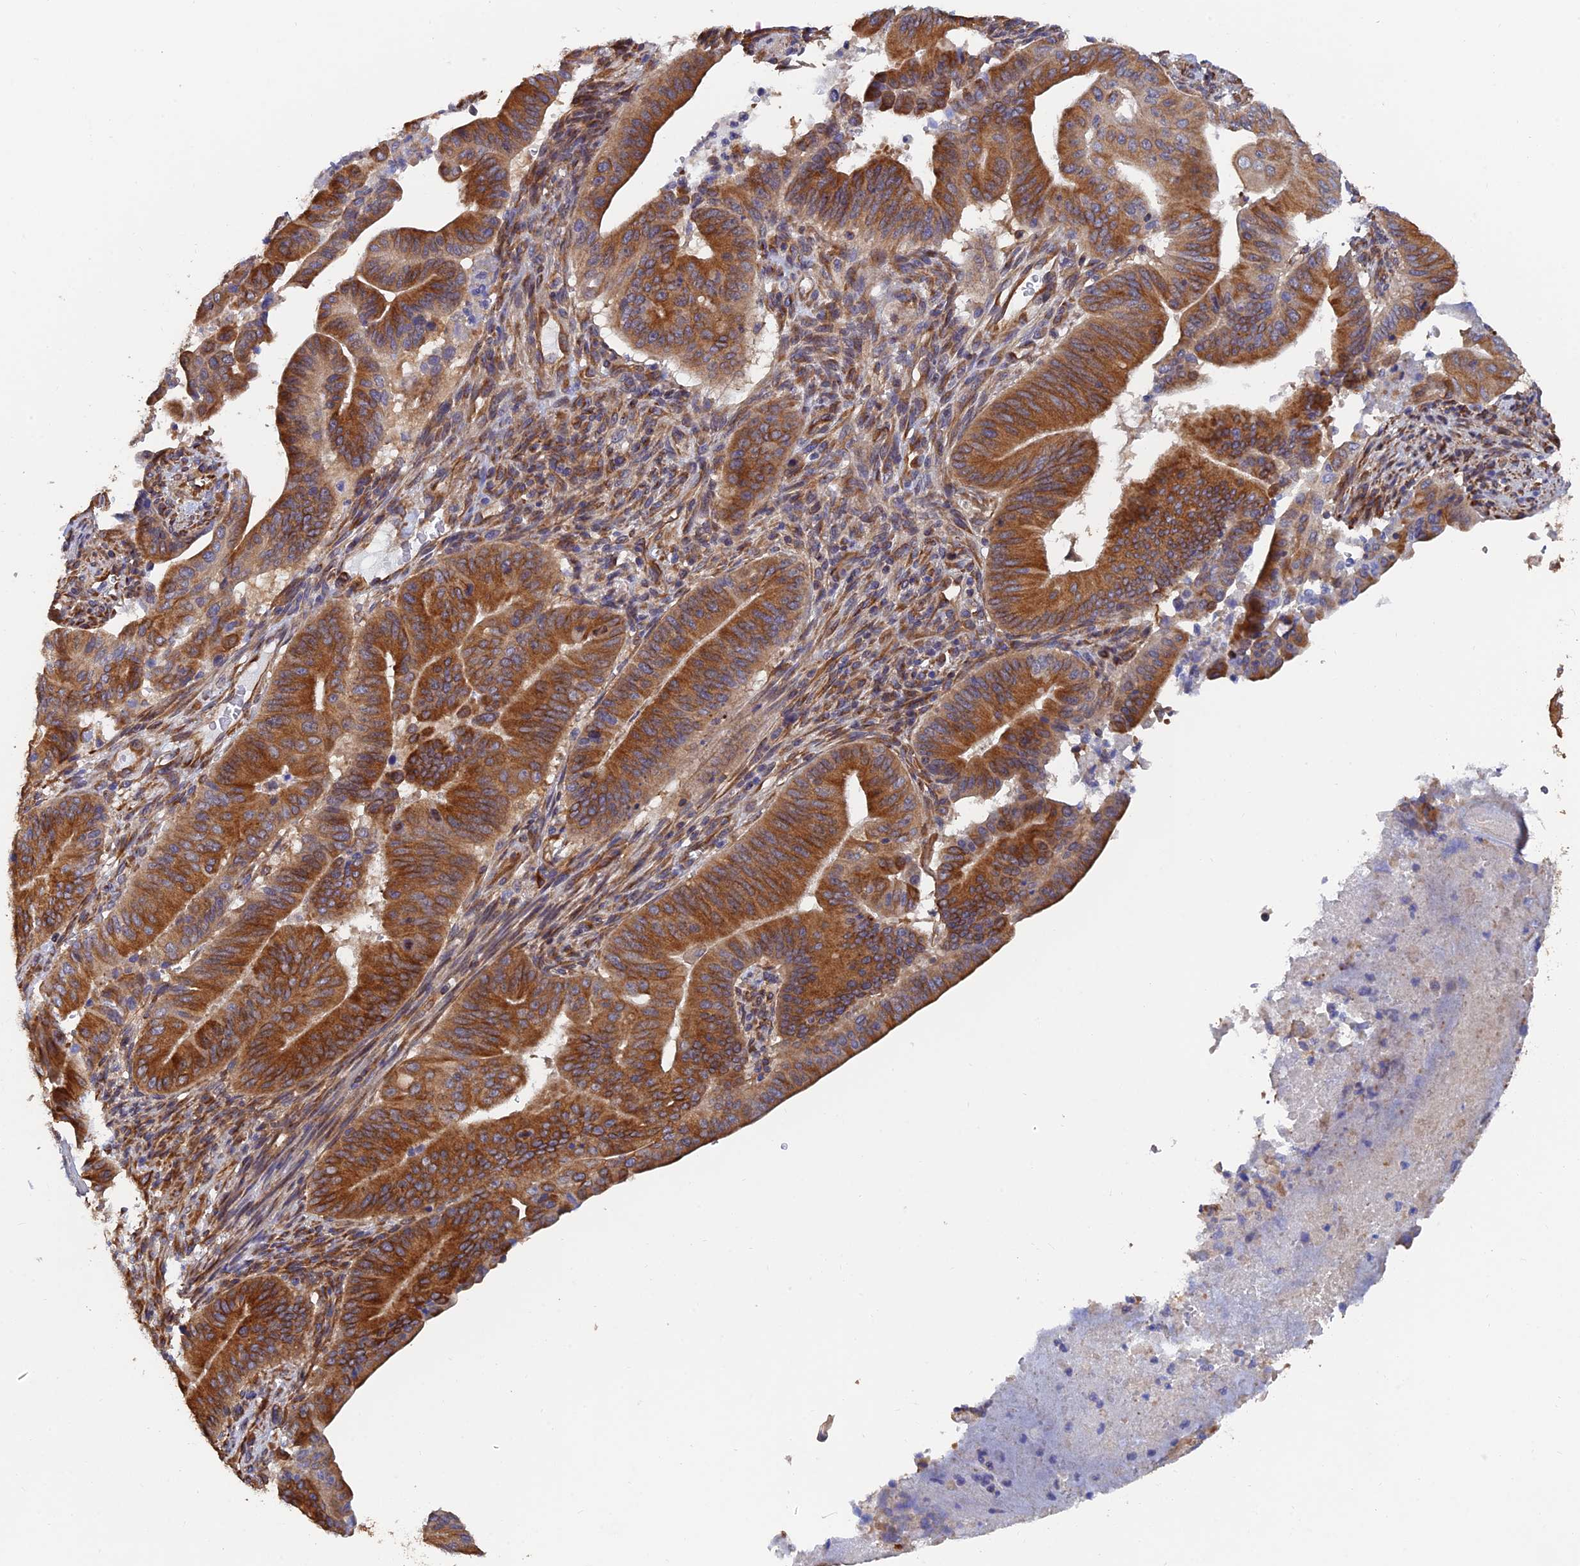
{"staining": {"intensity": "strong", "quantity": ">75%", "location": "cytoplasmic/membranous"}, "tissue": "pancreatic cancer", "cell_type": "Tumor cells", "image_type": "cancer", "snomed": [{"axis": "morphology", "description": "Adenocarcinoma, NOS"}, {"axis": "topography", "description": "Pancreas"}], "caption": "Protein analysis of pancreatic cancer (adenocarcinoma) tissue reveals strong cytoplasmic/membranous positivity in approximately >75% of tumor cells.", "gene": "WBP11", "patient": {"sex": "female", "age": 77}}